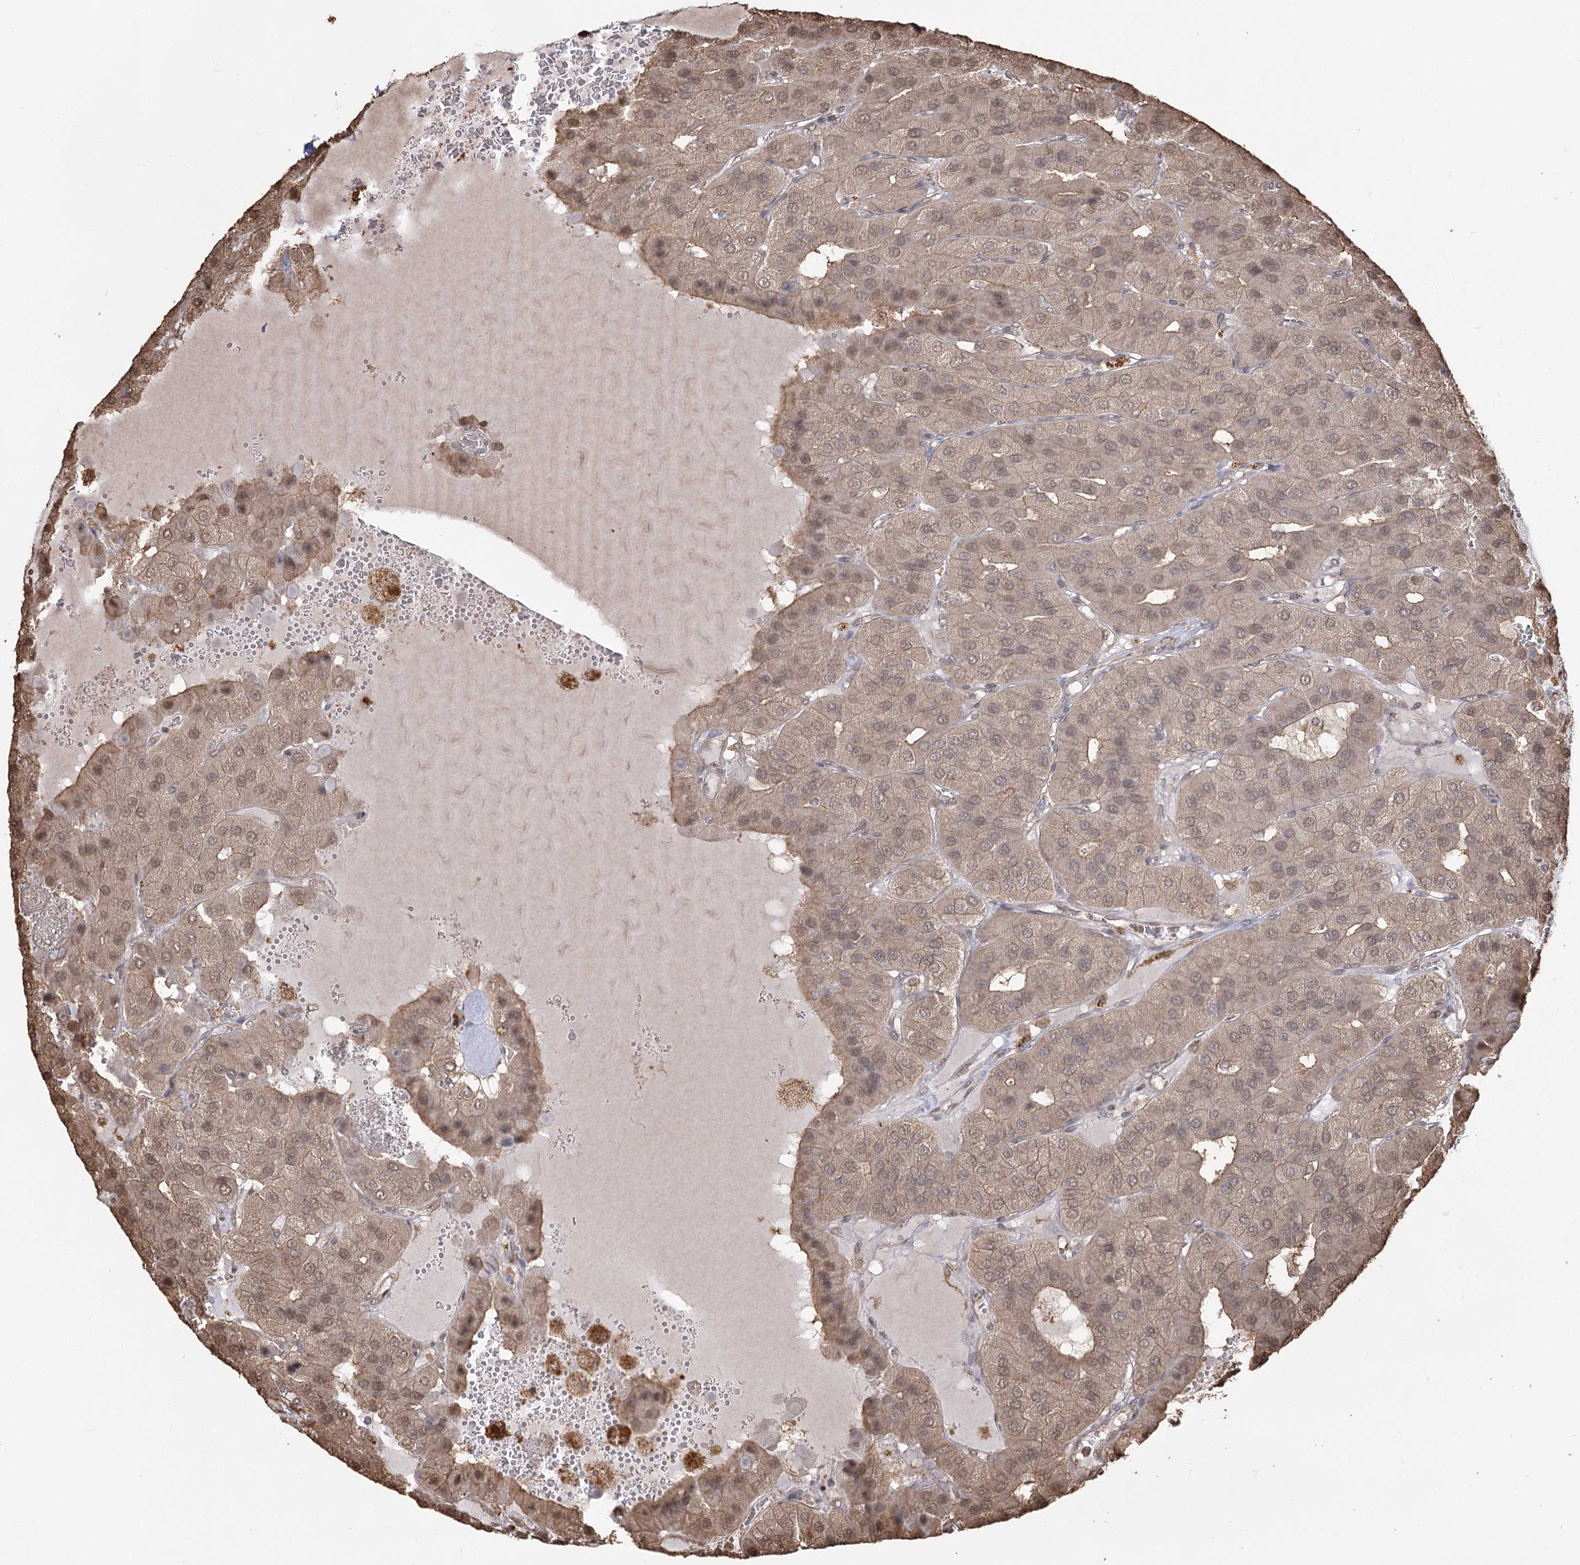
{"staining": {"intensity": "weak", "quantity": "25%-75%", "location": "cytoplasmic/membranous,nuclear"}, "tissue": "parathyroid gland", "cell_type": "Glandular cells", "image_type": "normal", "snomed": [{"axis": "morphology", "description": "Normal tissue, NOS"}, {"axis": "morphology", "description": "Adenoma, NOS"}, {"axis": "topography", "description": "Parathyroid gland"}], "caption": "Unremarkable parathyroid gland displays weak cytoplasmic/membranous,nuclear positivity in about 25%-75% of glandular cells The staining is performed using DAB (3,3'-diaminobenzidine) brown chromogen to label protein expression. The nuclei are counter-stained blue using hematoxylin..", "gene": "PLCH1", "patient": {"sex": "female", "age": 86}}